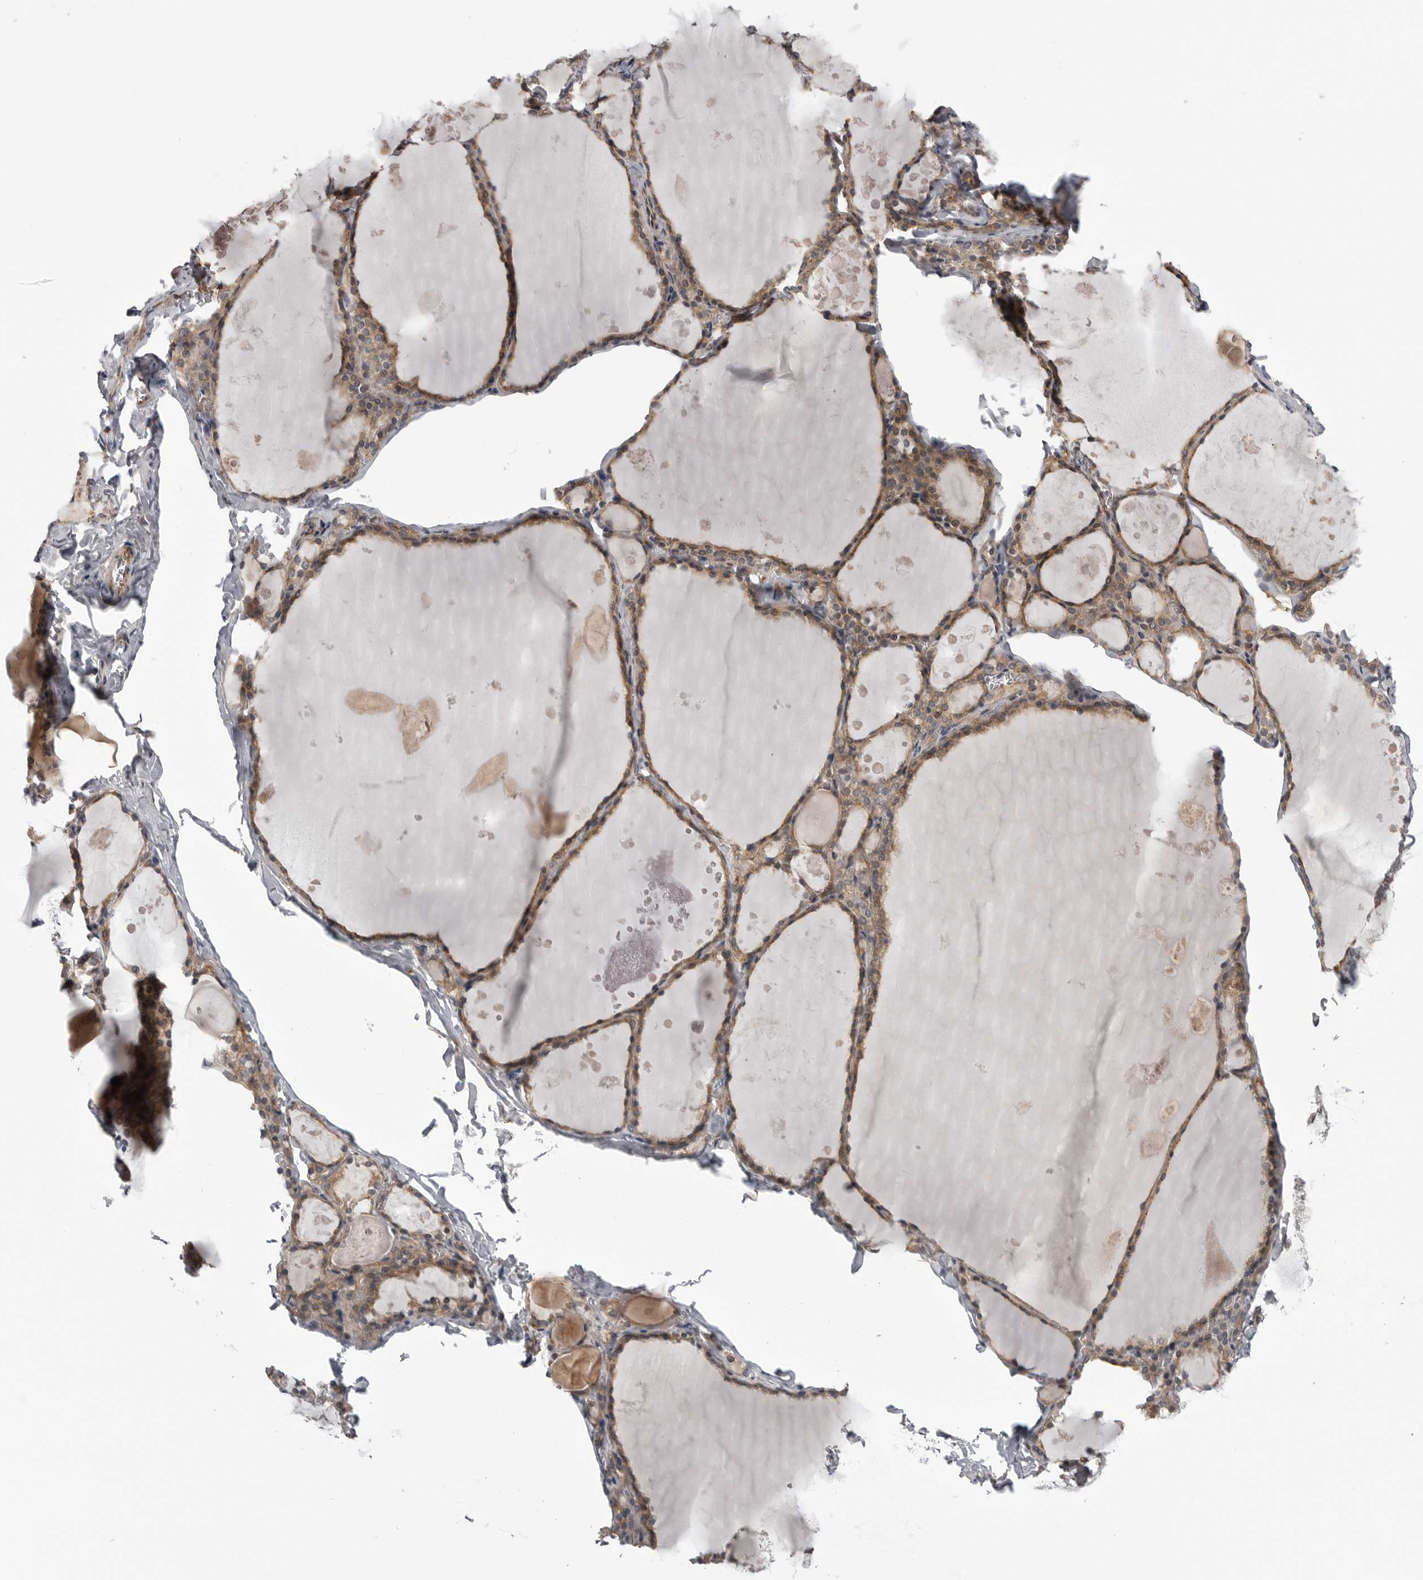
{"staining": {"intensity": "moderate", "quantity": ">75%", "location": "cytoplasmic/membranous"}, "tissue": "thyroid gland", "cell_type": "Glandular cells", "image_type": "normal", "snomed": [{"axis": "morphology", "description": "Normal tissue, NOS"}, {"axis": "topography", "description": "Thyroid gland"}], "caption": "This micrograph shows immunohistochemistry (IHC) staining of unremarkable human thyroid gland, with medium moderate cytoplasmic/membranous staining in approximately >75% of glandular cells.", "gene": "LRRC45", "patient": {"sex": "male", "age": 56}}